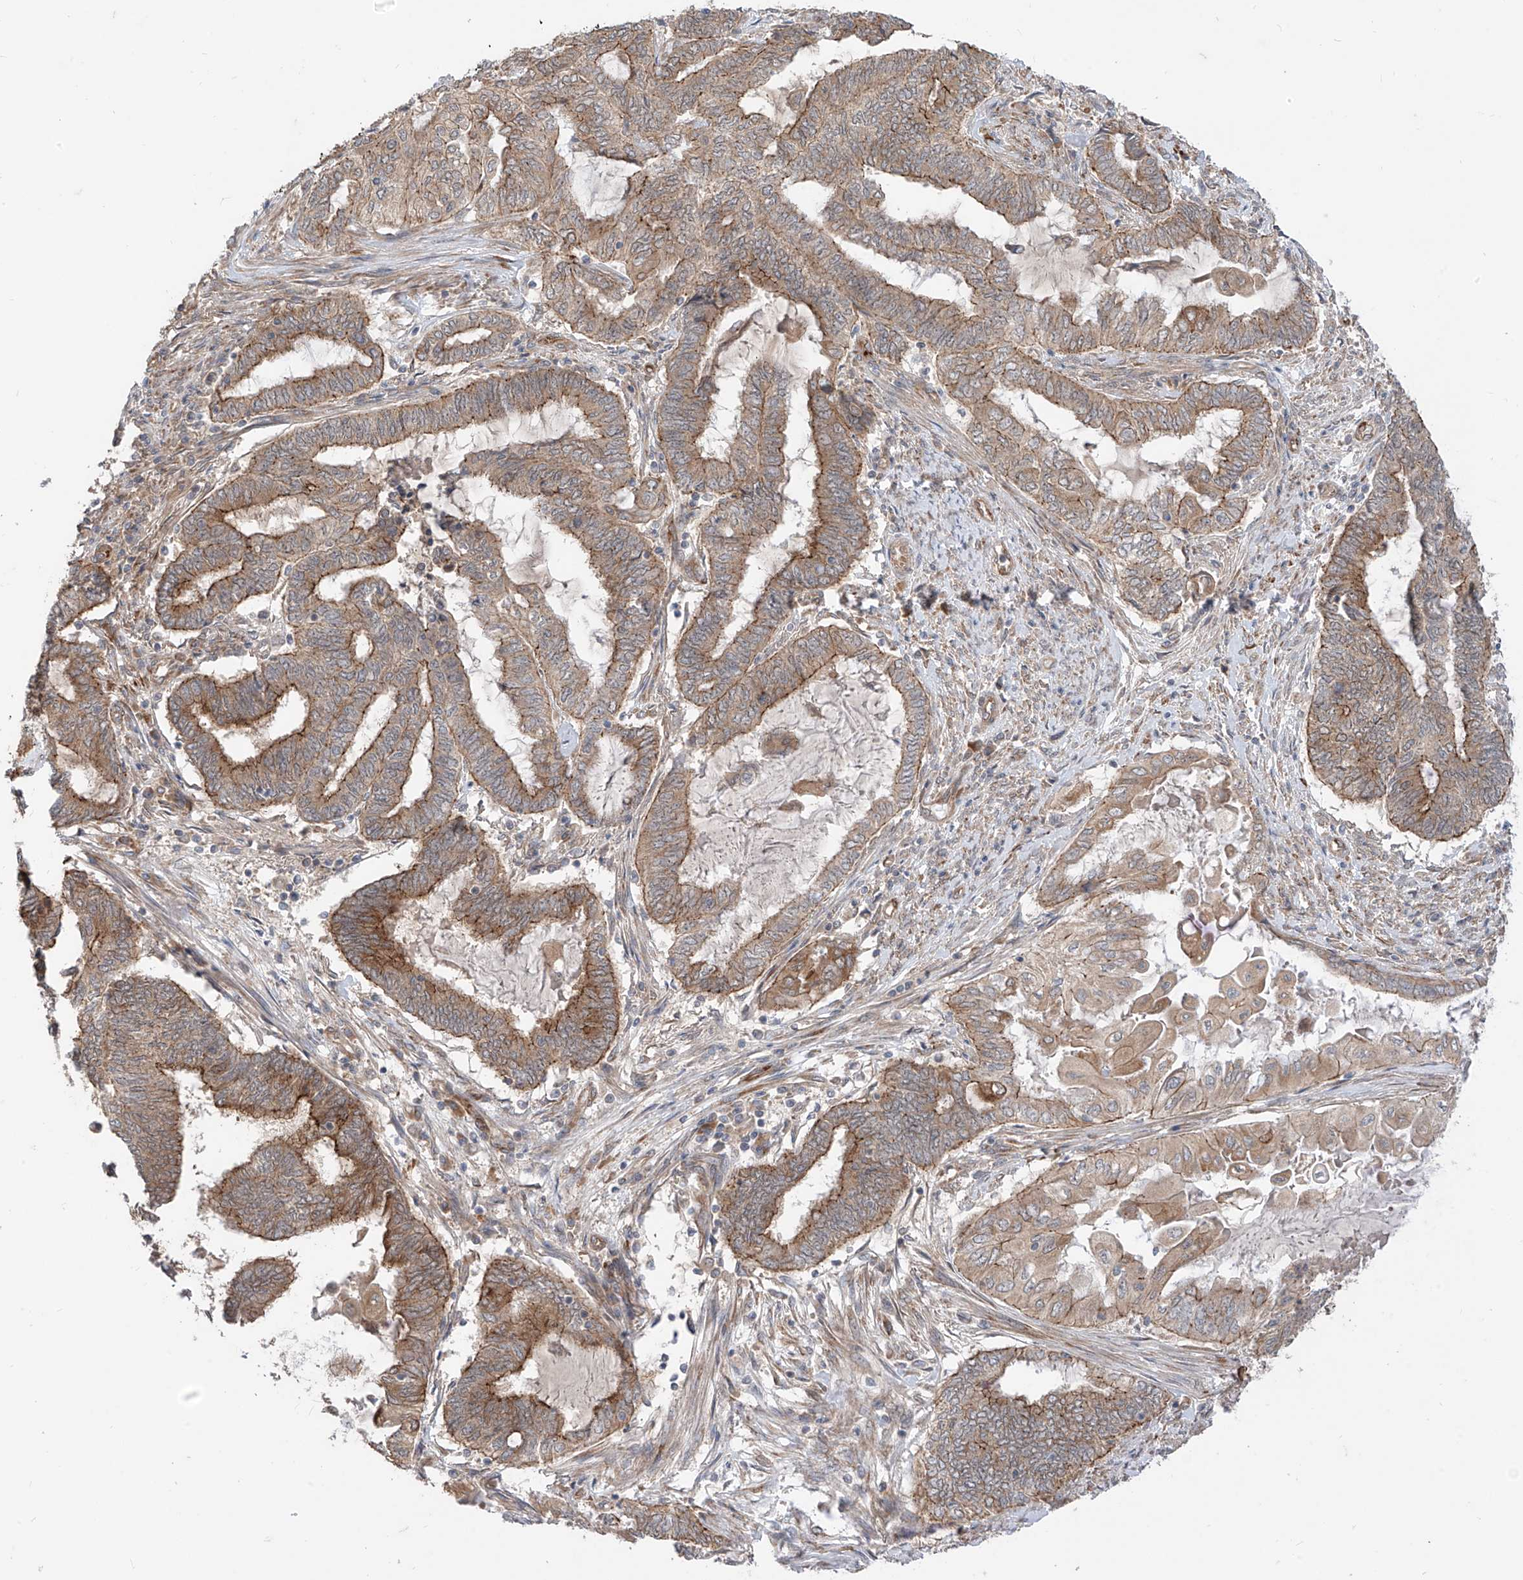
{"staining": {"intensity": "moderate", "quantity": ">75%", "location": "cytoplasmic/membranous"}, "tissue": "endometrial cancer", "cell_type": "Tumor cells", "image_type": "cancer", "snomed": [{"axis": "morphology", "description": "Adenocarcinoma, NOS"}, {"axis": "topography", "description": "Uterus"}, {"axis": "topography", "description": "Endometrium"}], "caption": "Tumor cells reveal moderate cytoplasmic/membranous positivity in approximately >75% of cells in endometrial adenocarcinoma.", "gene": "MTUS2", "patient": {"sex": "female", "age": 70}}